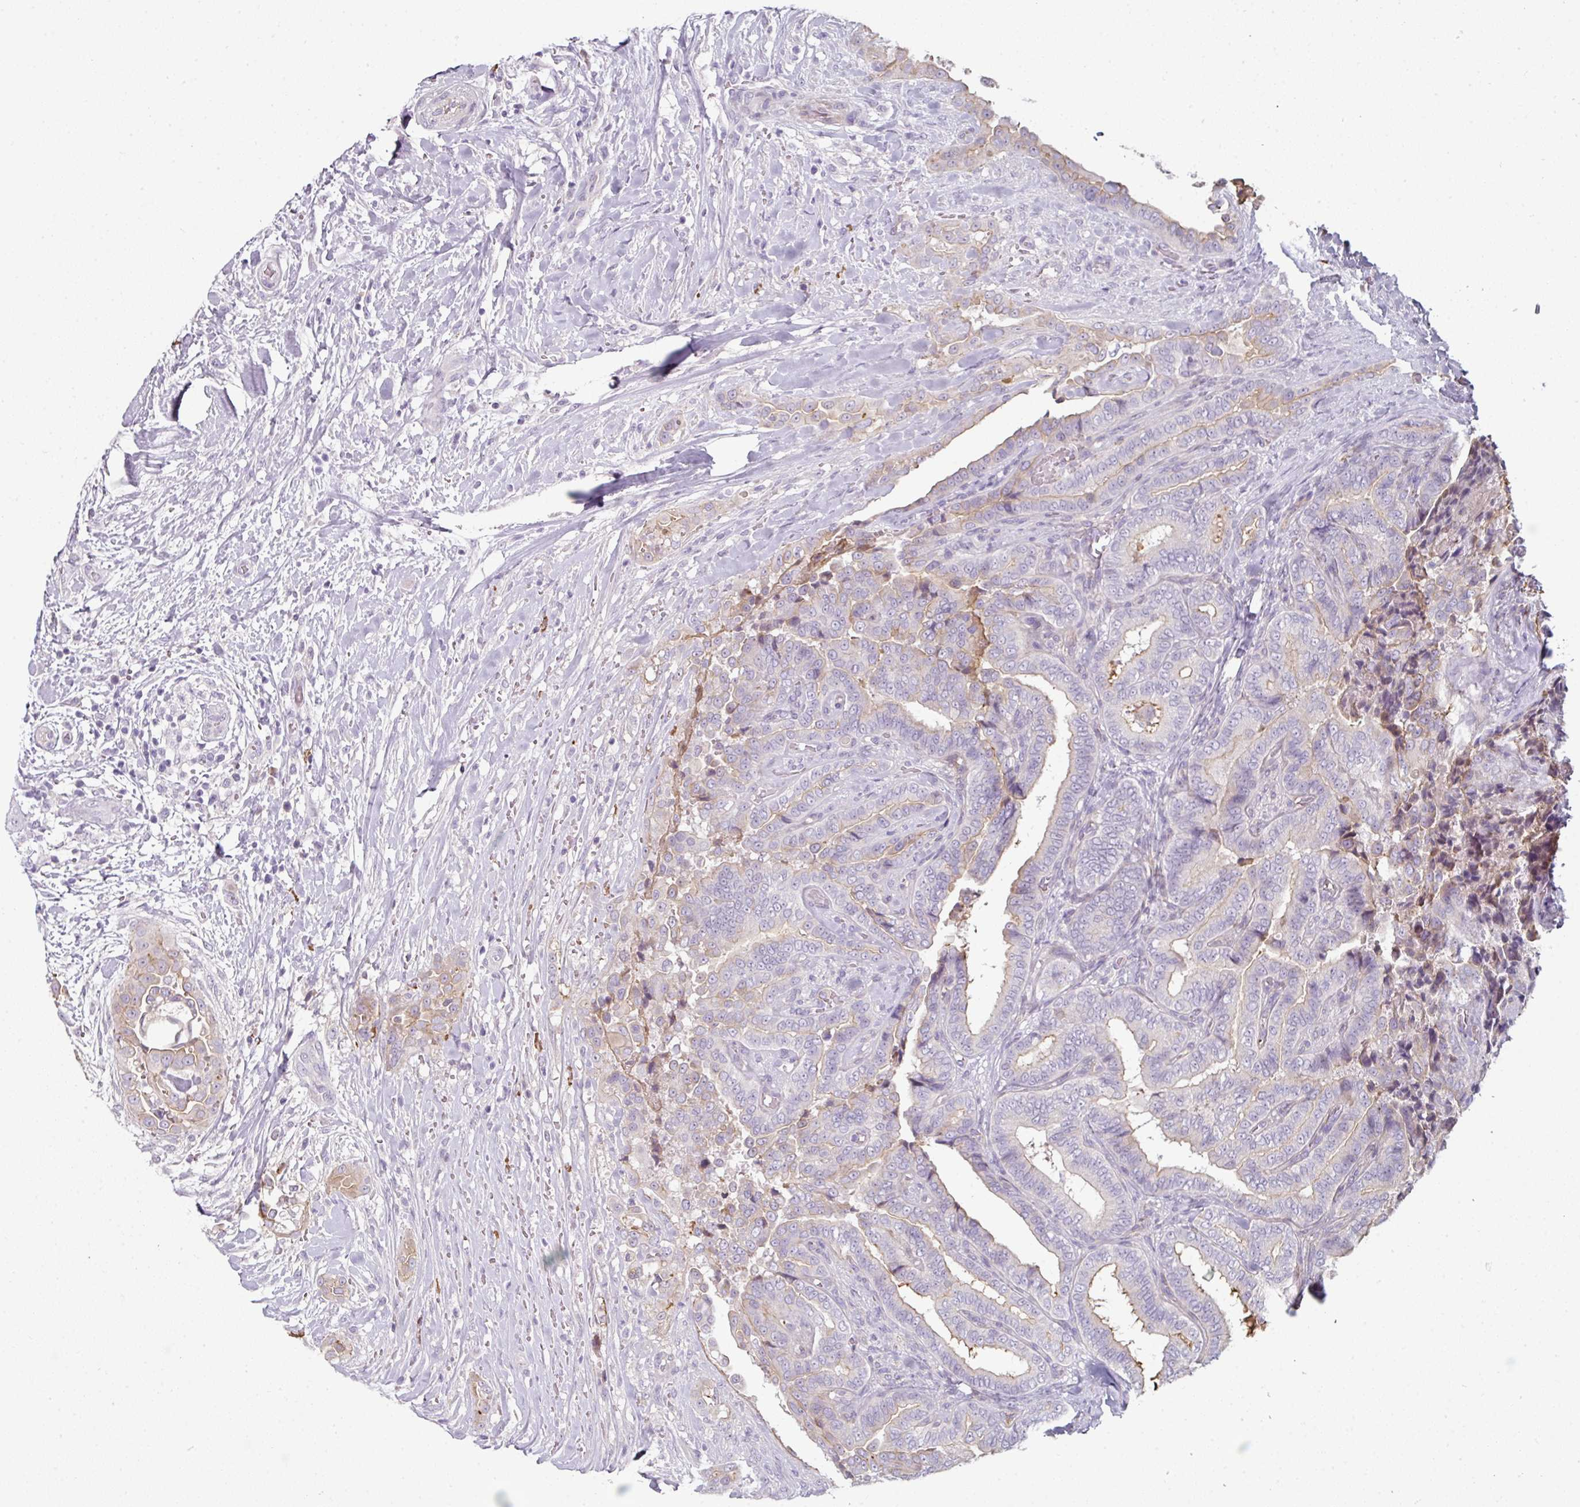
{"staining": {"intensity": "weak", "quantity": "25%-75%", "location": "cytoplasmic/membranous"}, "tissue": "thyroid cancer", "cell_type": "Tumor cells", "image_type": "cancer", "snomed": [{"axis": "morphology", "description": "Papillary adenocarcinoma, NOS"}, {"axis": "topography", "description": "Thyroid gland"}], "caption": "Papillary adenocarcinoma (thyroid) stained with a protein marker demonstrates weak staining in tumor cells.", "gene": "FHAD1", "patient": {"sex": "male", "age": 61}}